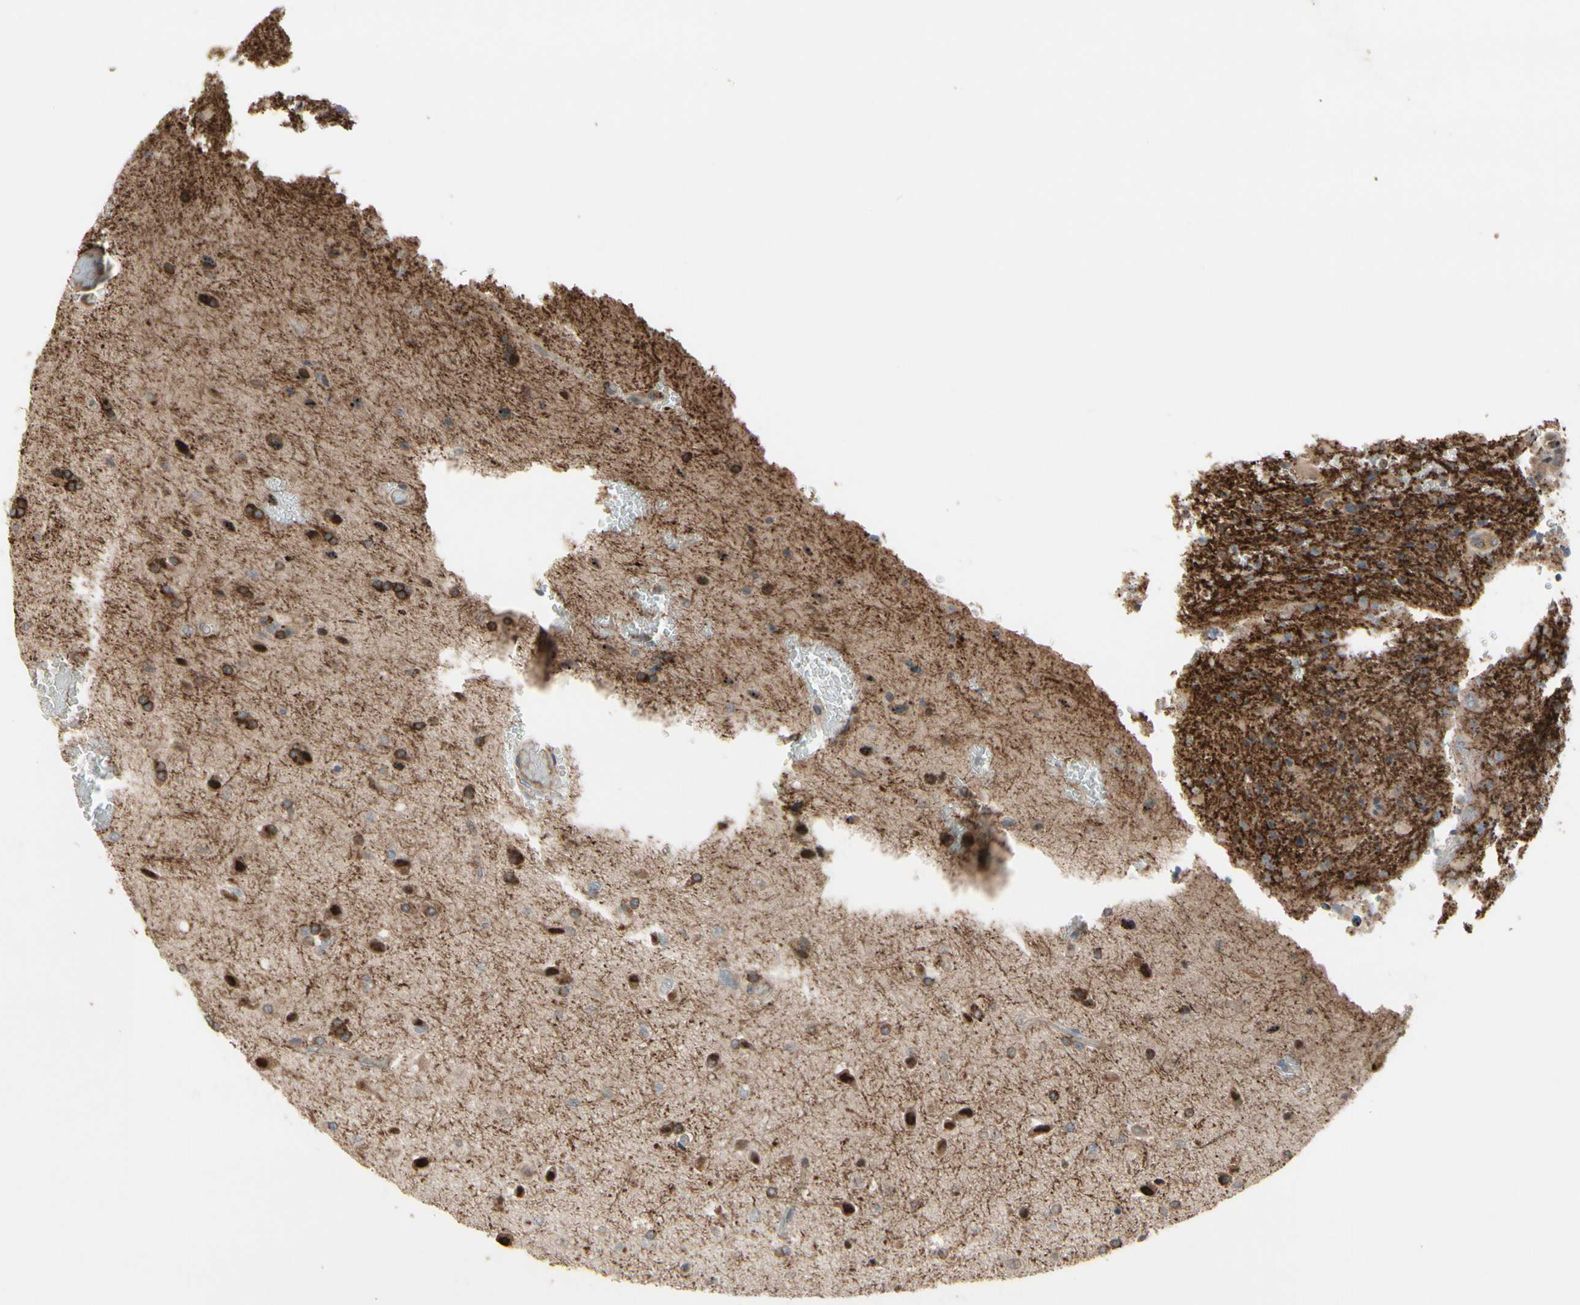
{"staining": {"intensity": "moderate", "quantity": "<25%", "location": "cytoplasmic/membranous,nuclear"}, "tissue": "glioma", "cell_type": "Tumor cells", "image_type": "cancer", "snomed": [{"axis": "morphology", "description": "Glioma, malignant, High grade"}, {"axis": "topography", "description": "Brain"}], "caption": "Protein staining reveals moderate cytoplasmic/membranous and nuclear positivity in approximately <25% of tumor cells in malignant glioma (high-grade).", "gene": "SNX29", "patient": {"sex": "male", "age": 71}}